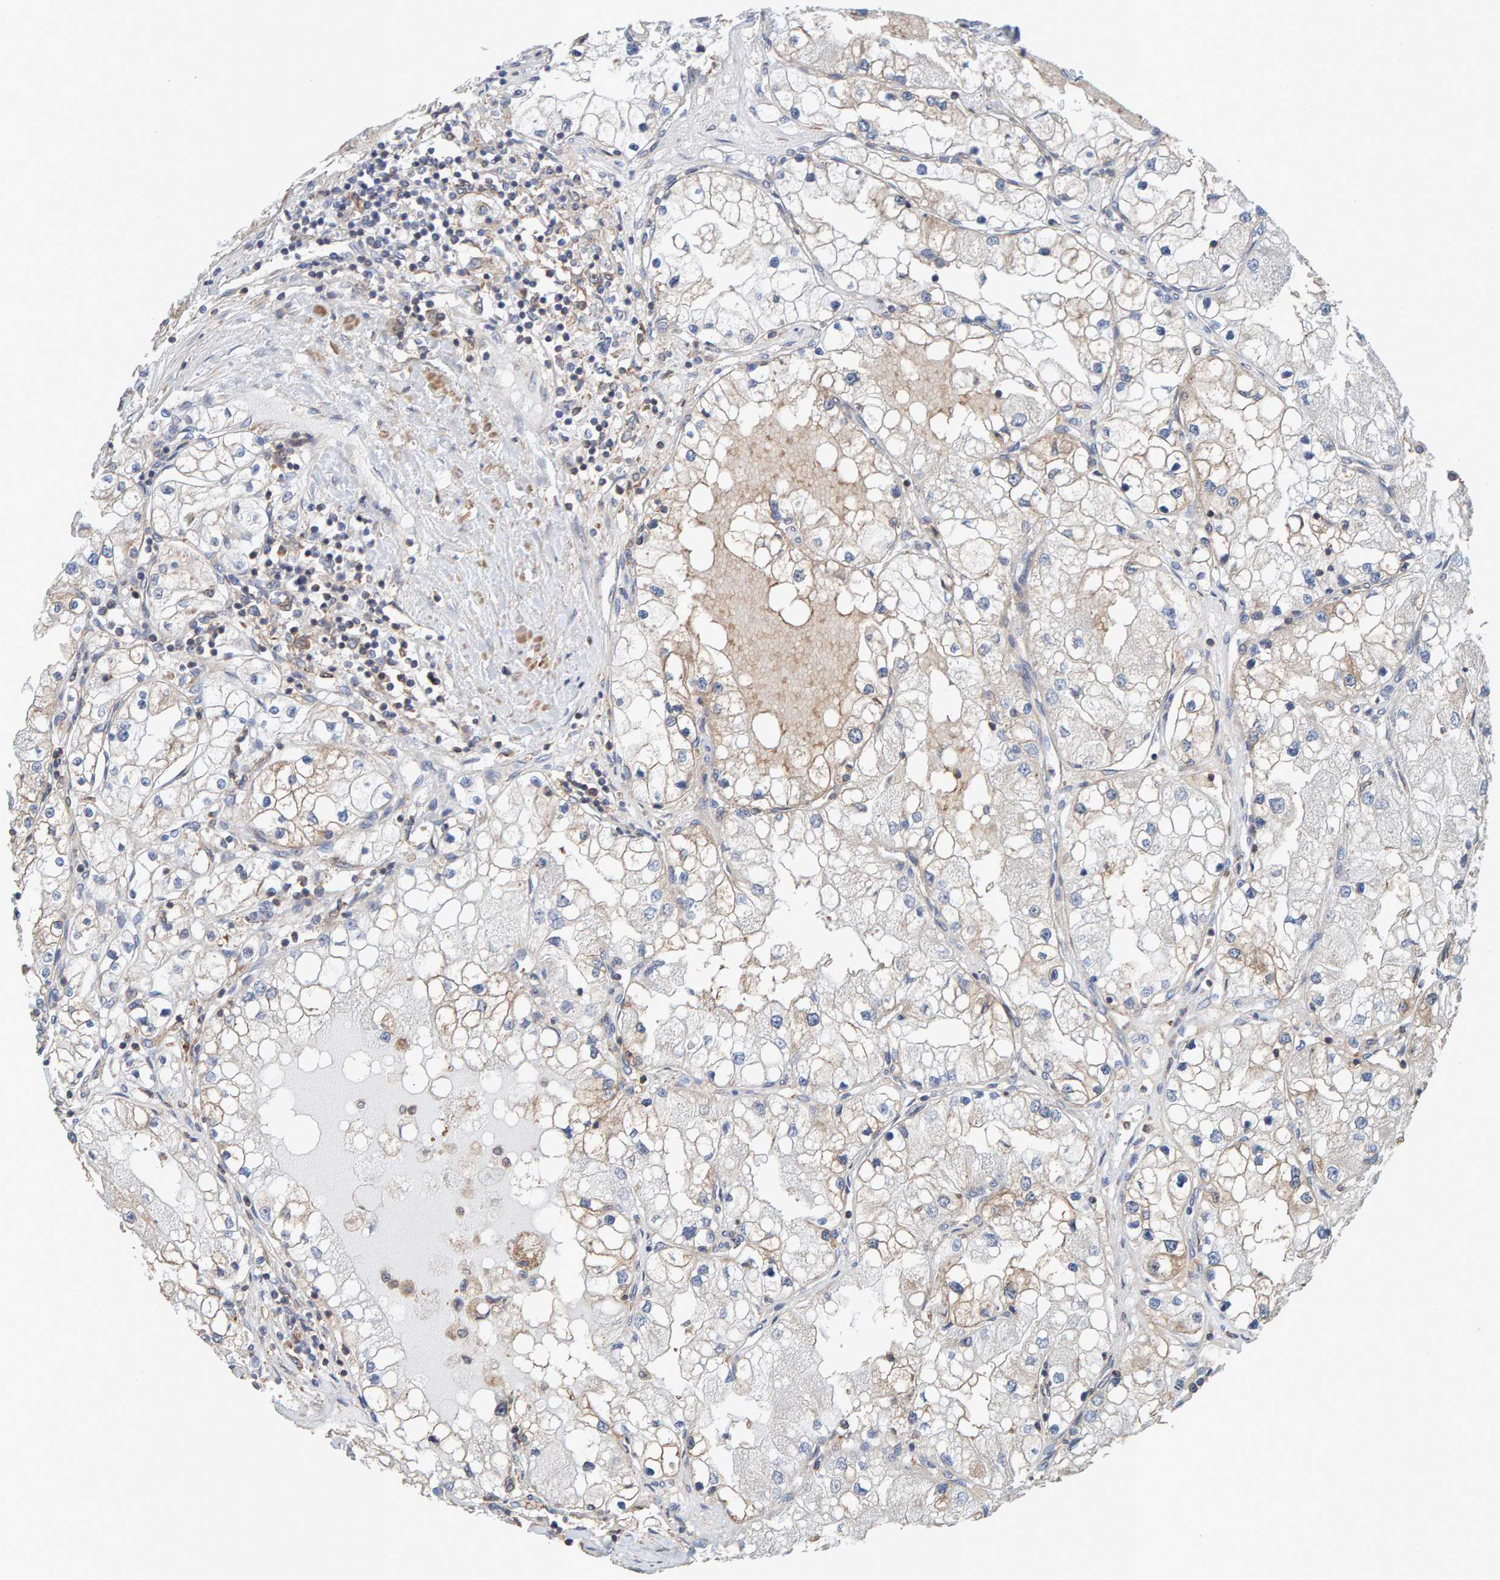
{"staining": {"intensity": "weak", "quantity": "<25%", "location": "cytoplasmic/membranous"}, "tissue": "renal cancer", "cell_type": "Tumor cells", "image_type": "cancer", "snomed": [{"axis": "morphology", "description": "Adenocarcinoma, NOS"}, {"axis": "topography", "description": "Kidney"}], "caption": "This photomicrograph is of renal adenocarcinoma stained with immunohistochemistry (IHC) to label a protein in brown with the nuclei are counter-stained blue. There is no expression in tumor cells.", "gene": "UBAP1", "patient": {"sex": "male", "age": 68}}